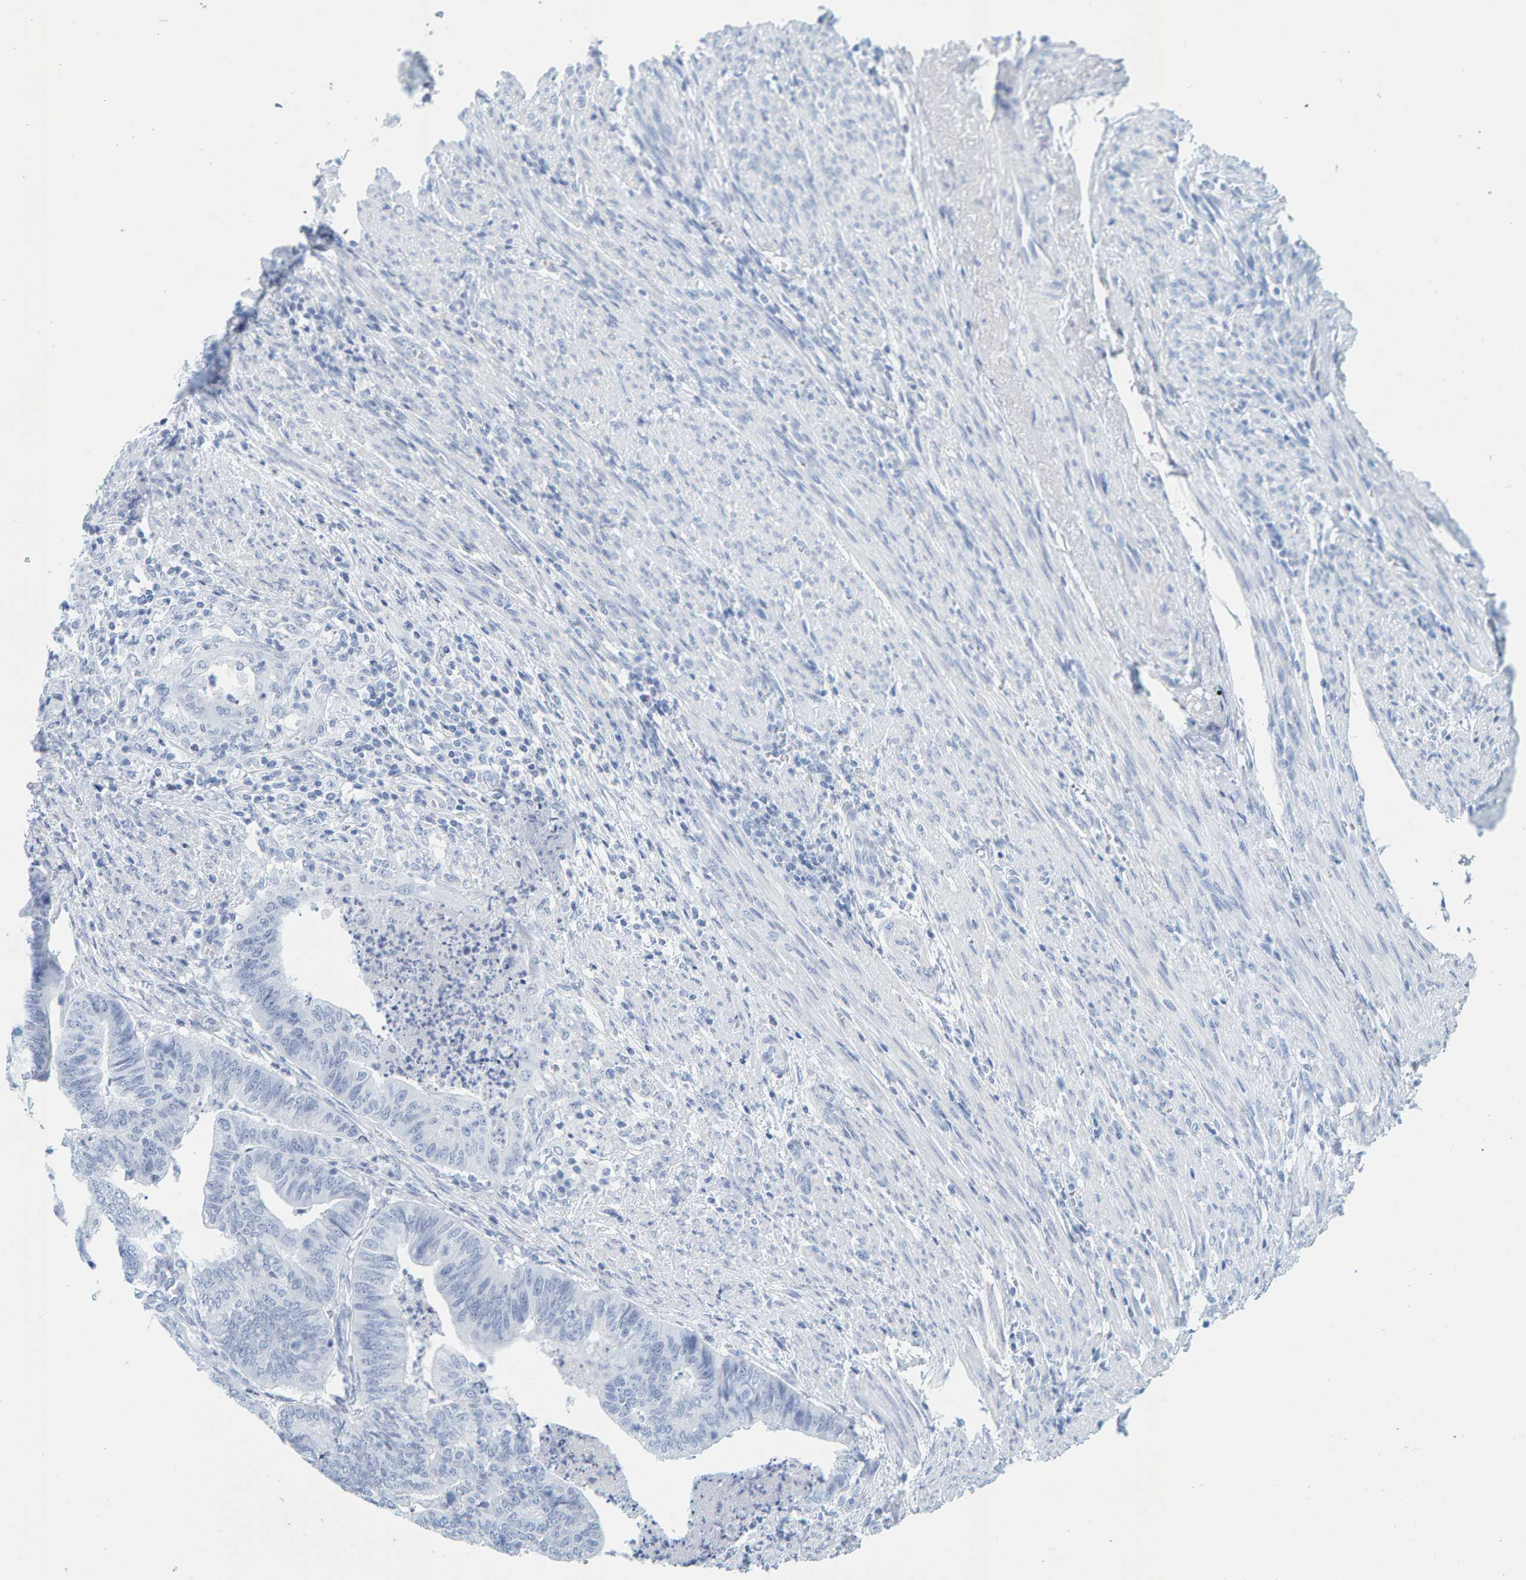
{"staining": {"intensity": "negative", "quantity": "none", "location": "none"}, "tissue": "endometrial cancer", "cell_type": "Tumor cells", "image_type": "cancer", "snomed": [{"axis": "morphology", "description": "Polyp, NOS"}, {"axis": "morphology", "description": "Adenocarcinoma, NOS"}, {"axis": "morphology", "description": "Adenoma, NOS"}, {"axis": "topography", "description": "Endometrium"}], "caption": "Immunohistochemical staining of endometrial adenocarcinoma displays no significant positivity in tumor cells. (DAB IHC visualized using brightfield microscopy, high magnification).", "gene": "SFTPC", "patient": {"sex": "female", "age": 79}}